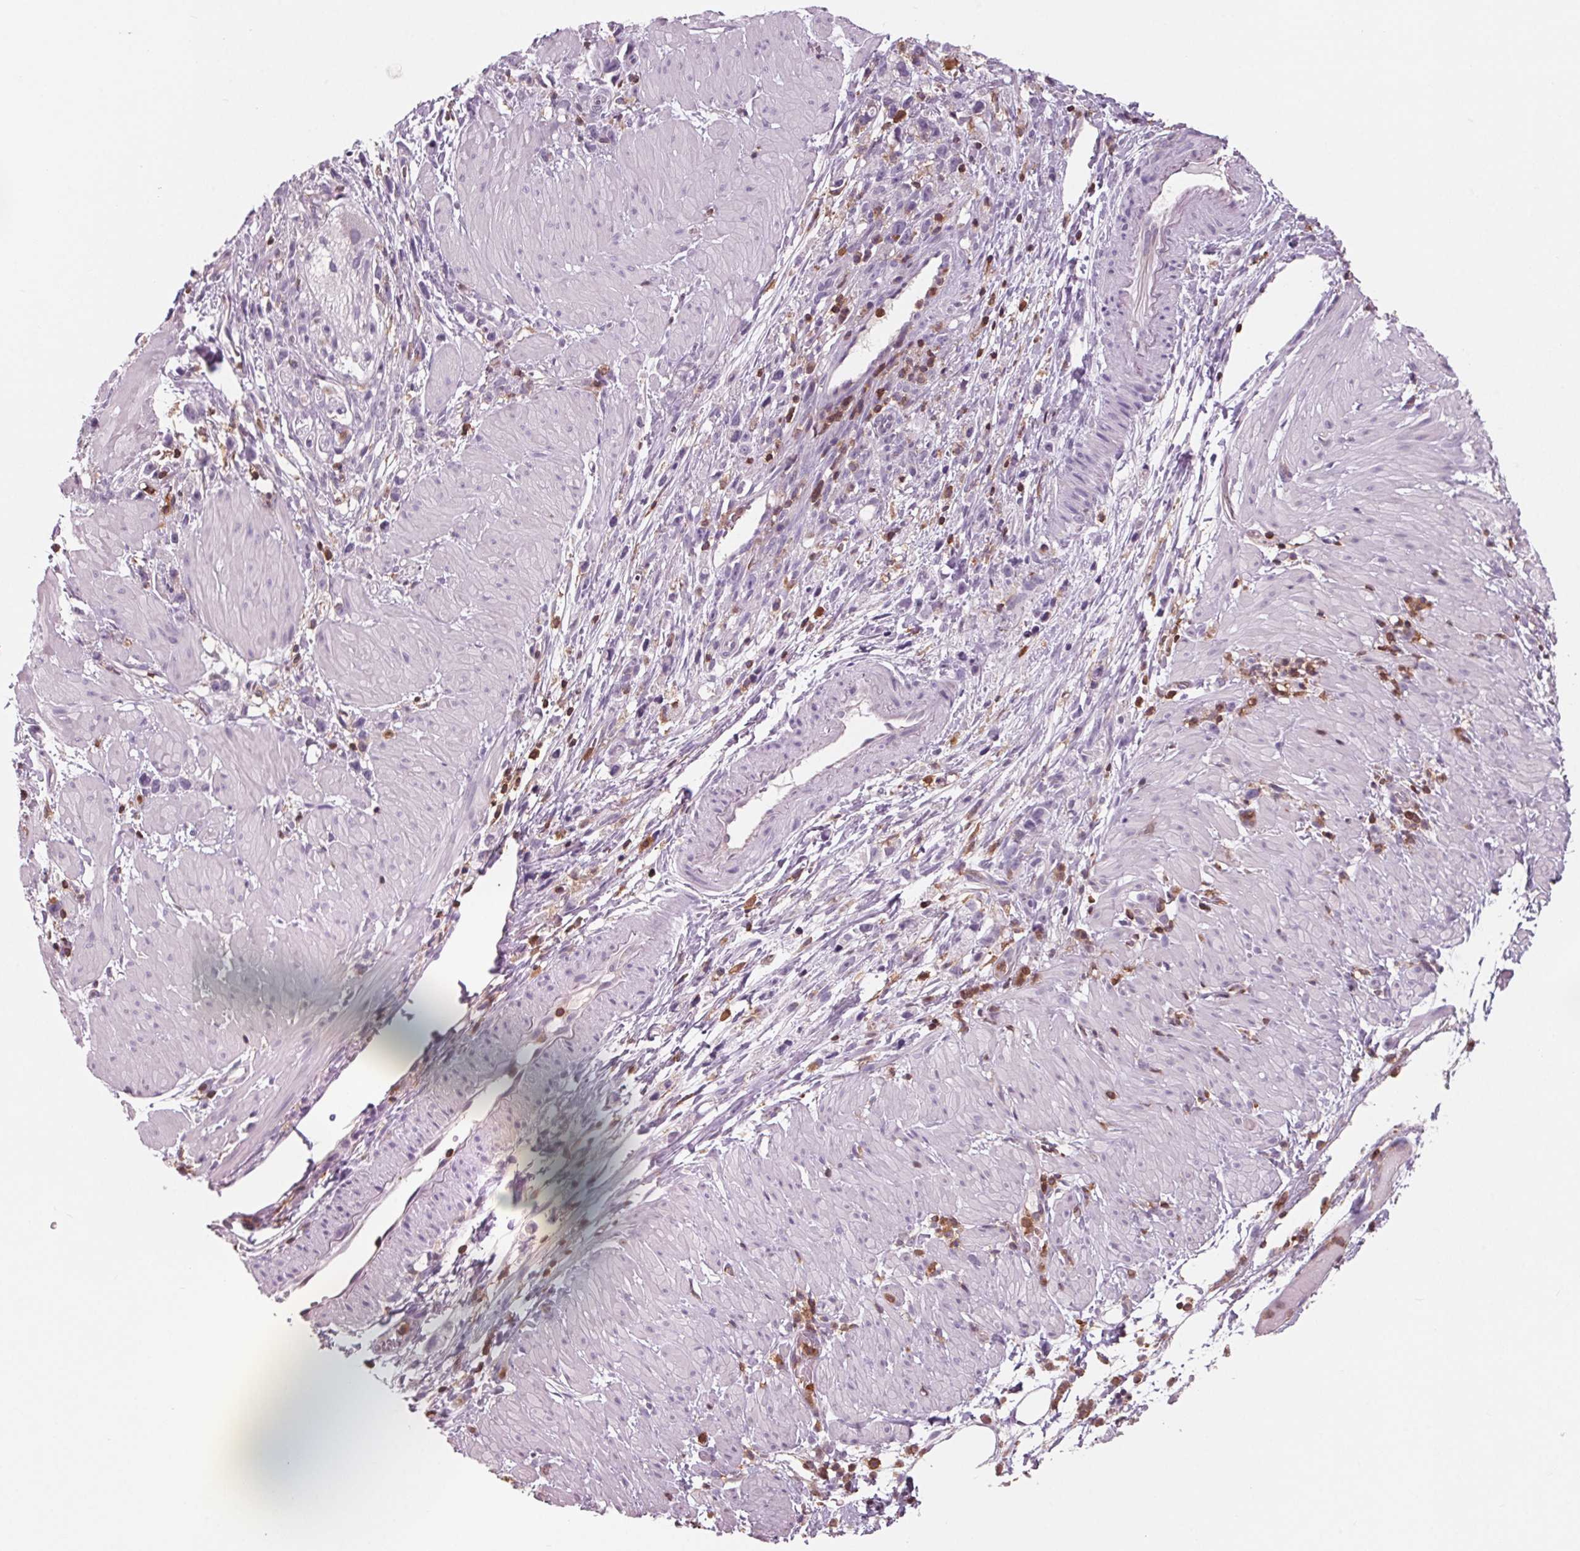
{"staining": {"intensity": "negative", "quantity": "none", "location": "none"}, "tissue": "stomach cancer", "cell_type": "Tumor cells", "image_type": "cancer", "snomed": [{"axis": "morphology", "description": "Adenocarcinoma, NOS"}, {"axis": "topography", "description": "Stomach"}], "caption": "Tumor cells show no significant positivity in adenocarcinoma (stomach). The staining was performed using DAB (3,3'-diaminobenzidine) to visualize the protein expression in brown, while the nuclei were stained in blue with hematoxylin (Magnification: 20x).", "gene": "ARHGAP25", "patient": {"sex": "female", "age": 59}}